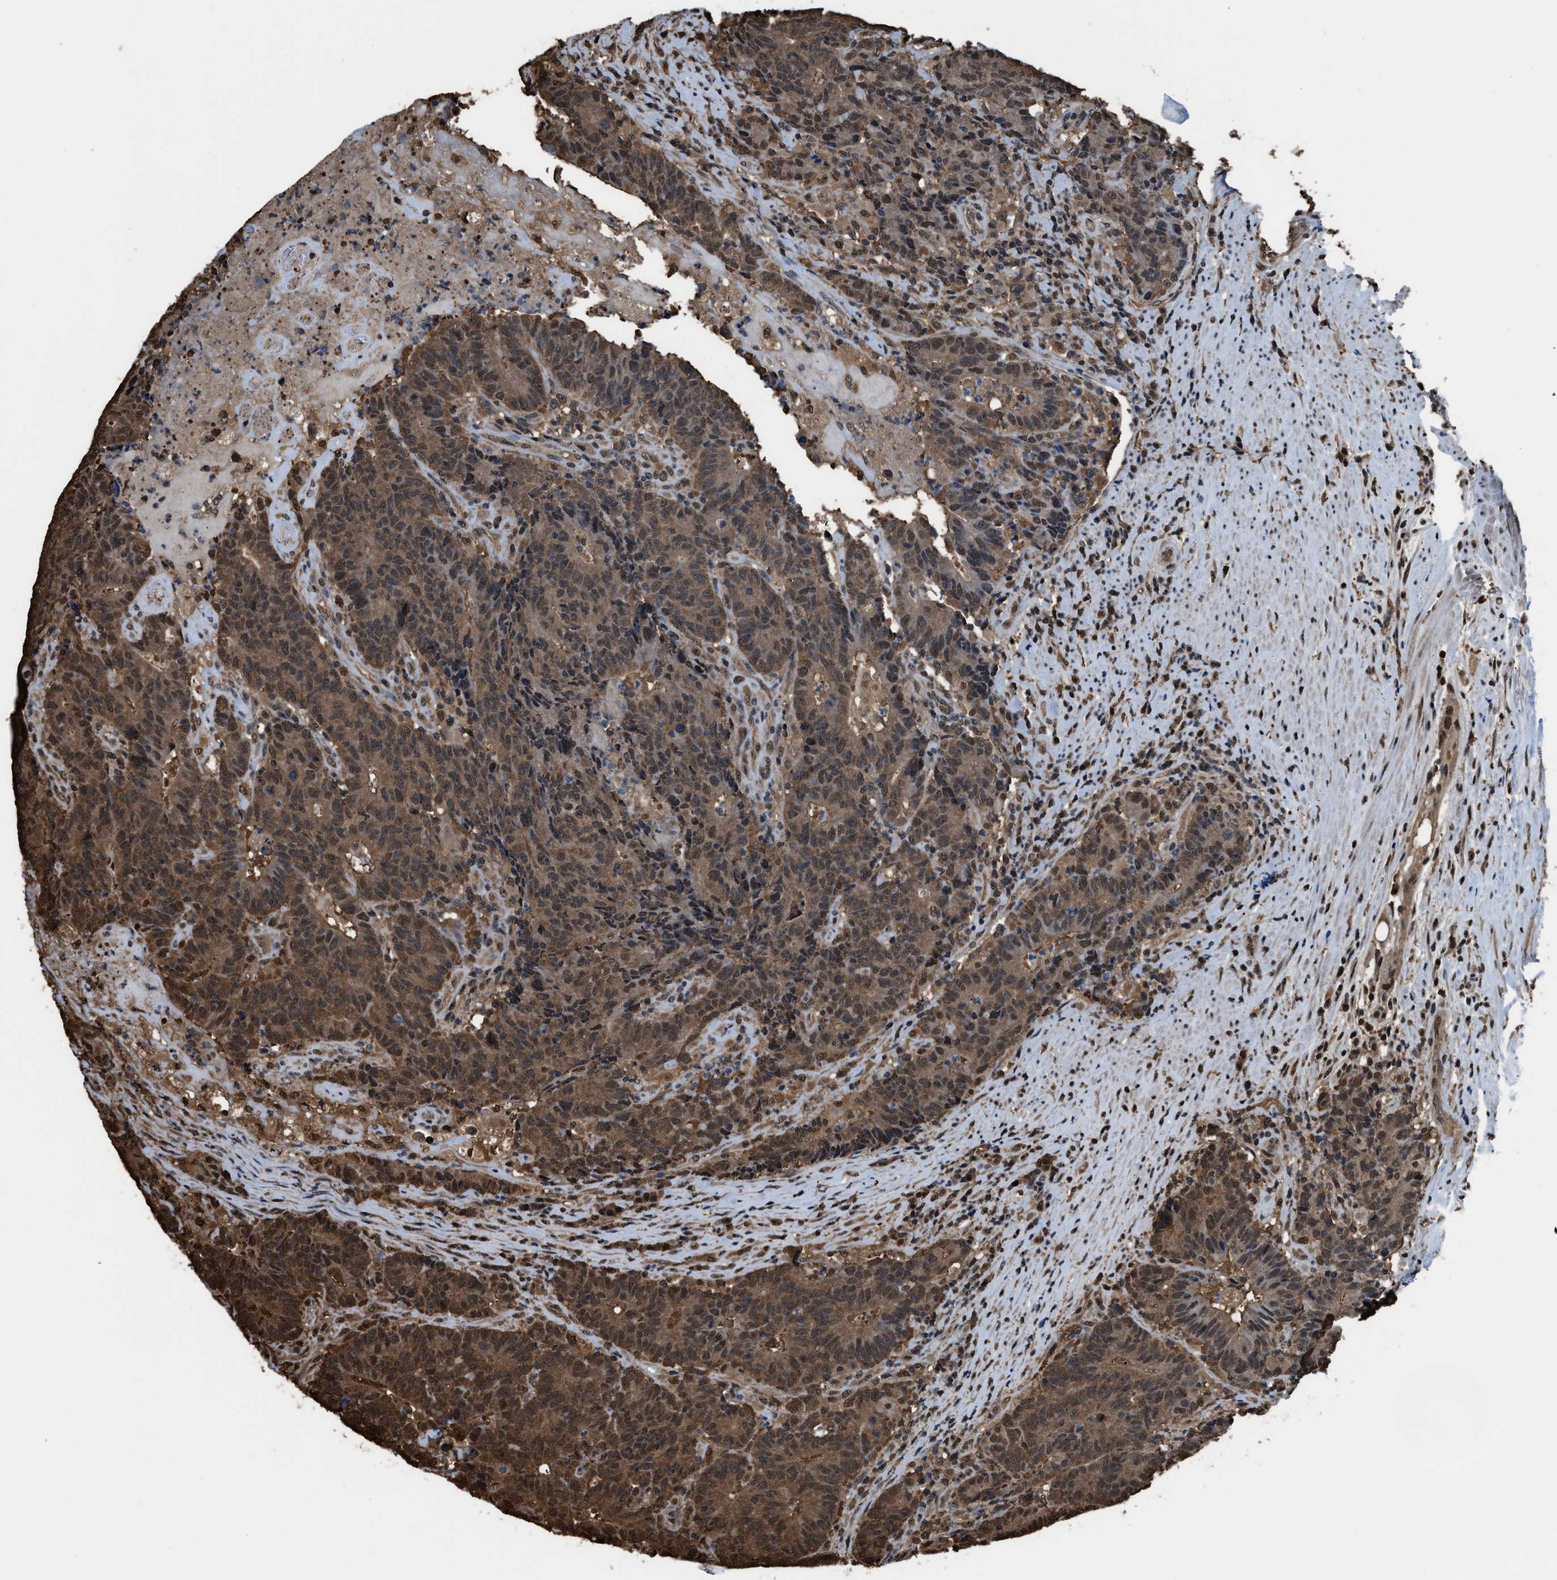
{"staining": {"intensity": "moderate", "quantity": ">75%", "location": "cytoplasmic/membranous,nuclear"}, "tissue": "colorectal cancer", "cell_type": "Tumor cells", "image_type": "cancer", "snomed": [{"axis": "morphology", "description": "Normal tissue, NOS"}, {"axis": "morphology", "description": "Adenocarcinoma, NOS"}, {"axis": "topography", "description": "Colon"}], "caption": "Tumor cells display medium levels of moderate cytoplasmic/membranous and nuclear positivity in about >75% of cells in human adenocarcinoma (colorectal).", "gene": "FNTA", "patient": {"sex": "female", "age": 75}}